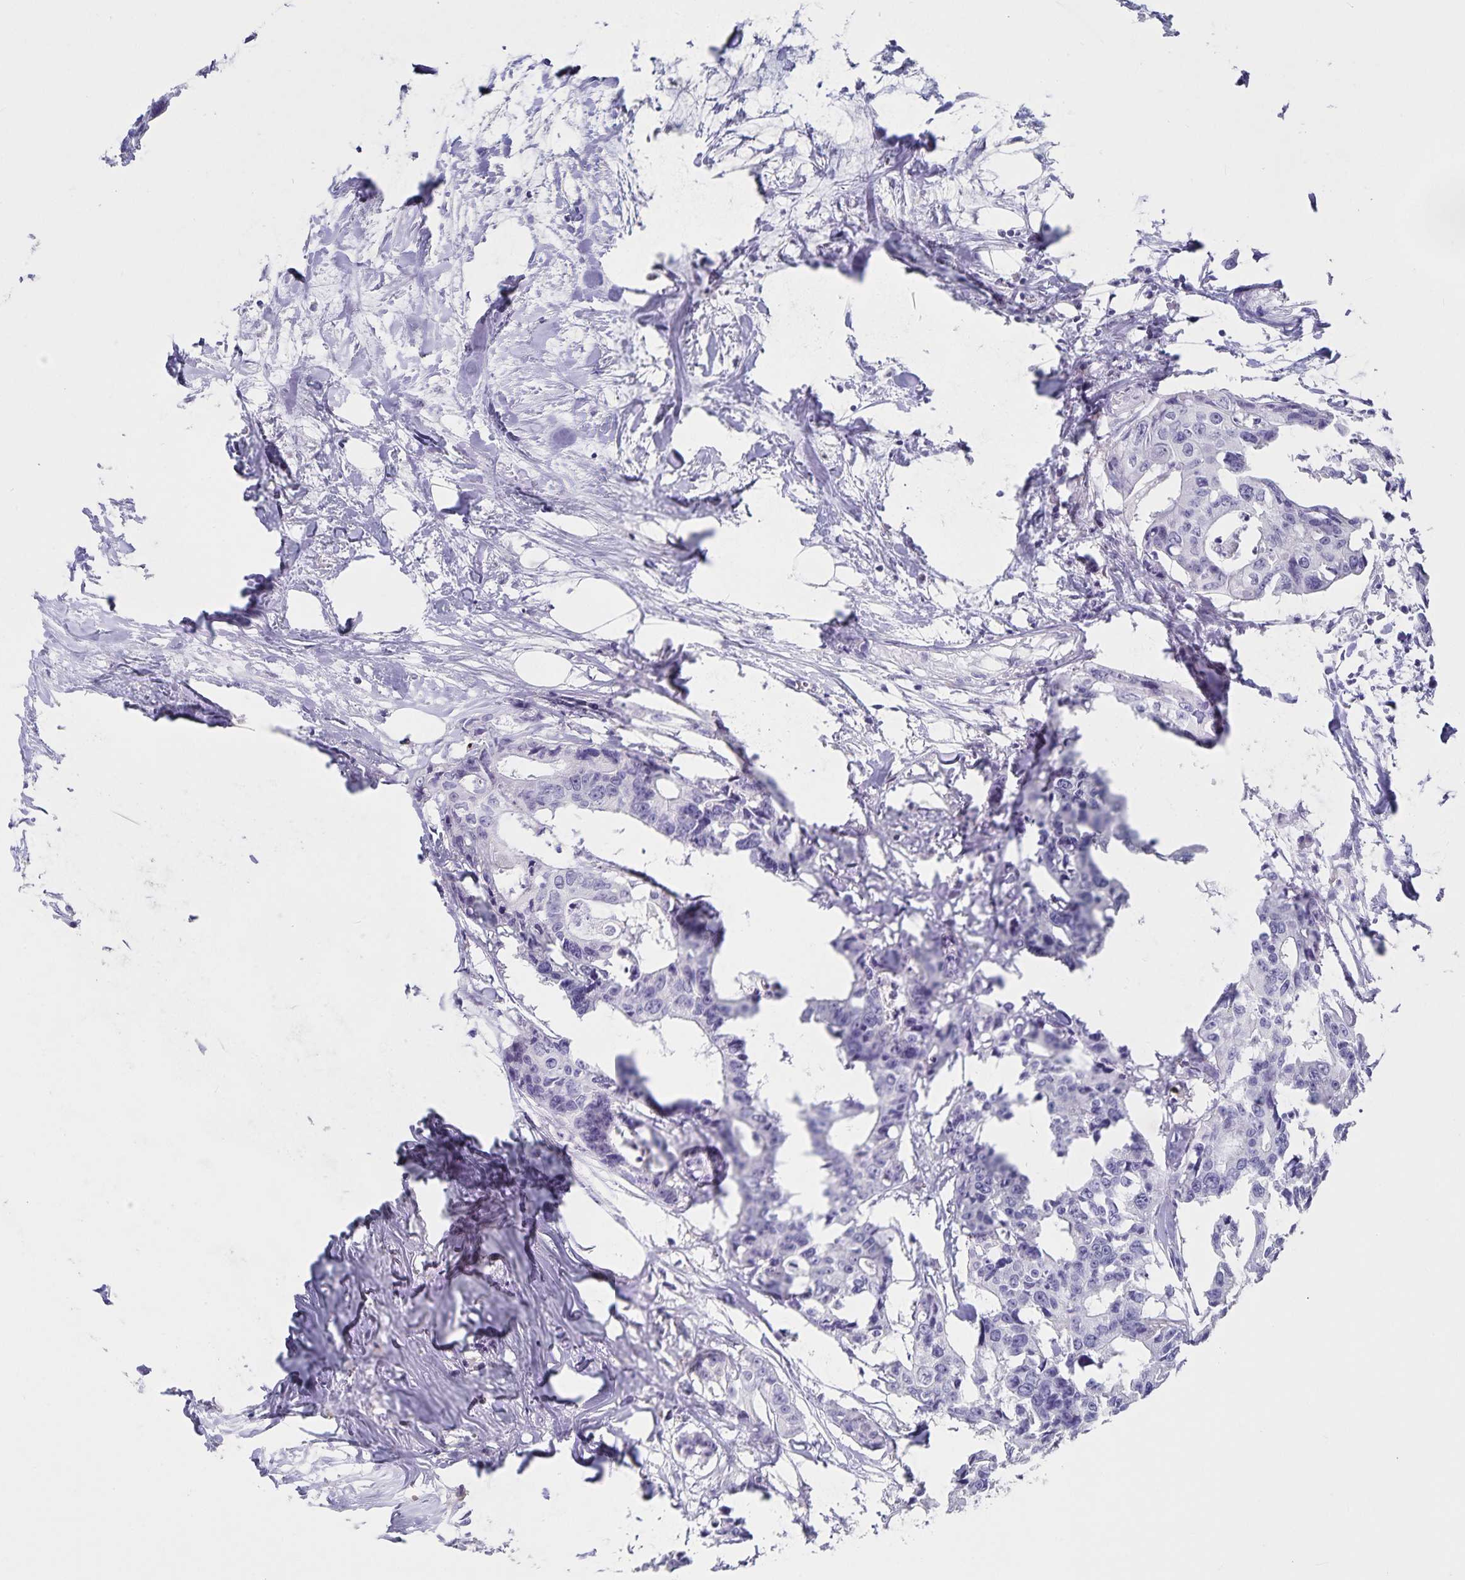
{"staining": {"intensity": "negative", "quantity": "none", "location": "none"}, "tissue": "colorectal cancer", "cell_type": "Tumor cells", "image_type": "cancer", "snomed": [{"axis": "morphology", "description": "Adenocarcinoma, NOS"}, {"axis": "topography", "description": "Rectum"}], "caption": "This is a micrograph of IHC staining of colorectal adenocarcinoma, which shows no staining in tumor cells.", "gene": "PLAC1", "patient": {"sex": "male", "age": 57}}